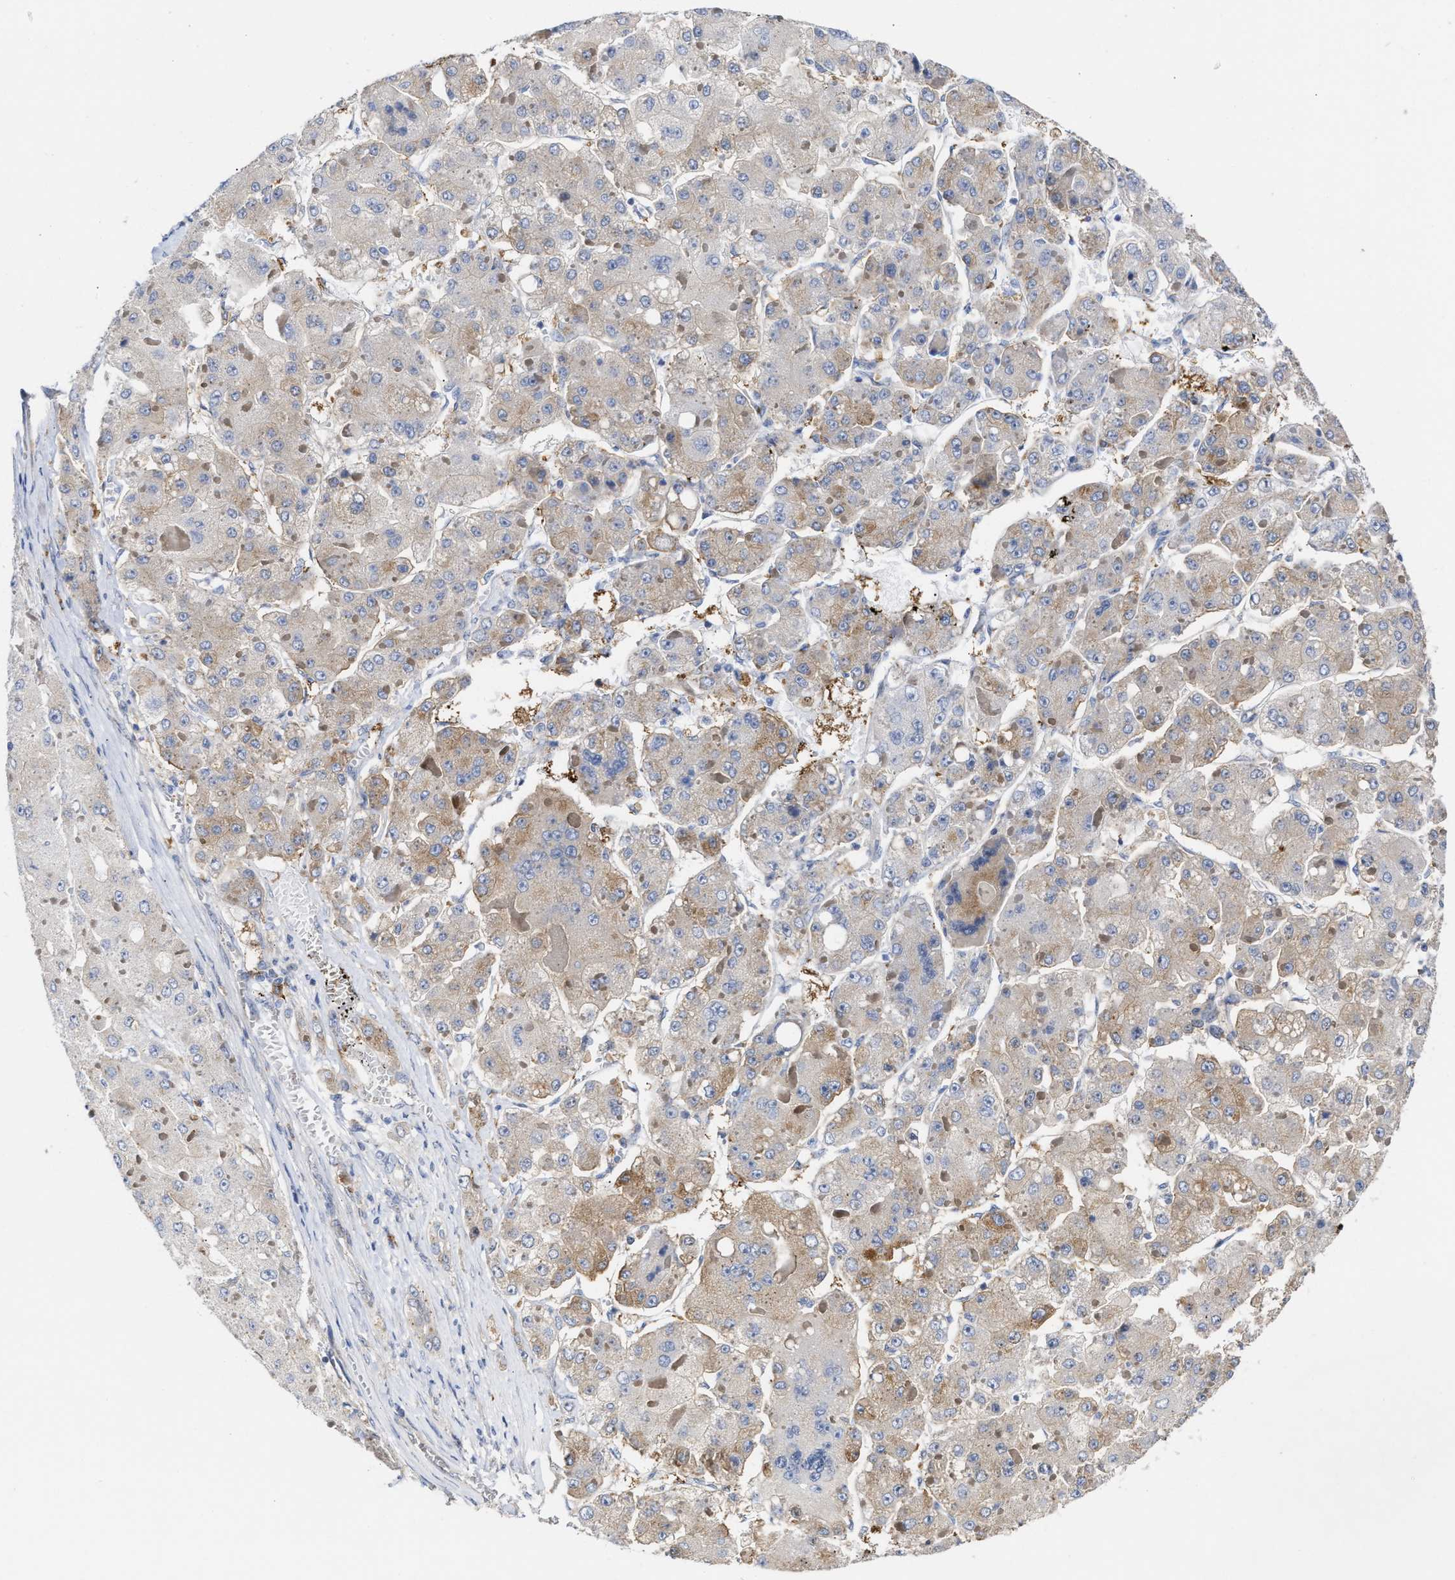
{"staining": {"intensity": "moderate", "quantity": "<25%", "location": "cytoplasmic/membranous"}, "tissue": "liver cancer", "cell_type": "Tumor cells", "image_type": "cancer", "snomed": [{"axis": "morphology", "description": "Carcinoma, Hepatocellular, NOS"}, {"axis": "topography", "description": "Liver"}], "caption": "Liver hepatocellular carcinoma stained with a brown dye demonstrates moderate cytoplasmic/membranous positive positivity in approximately <25% of tumor cells.", "gene": "PPP1R15A", "patient": {"sex": "female", "age": 73}}